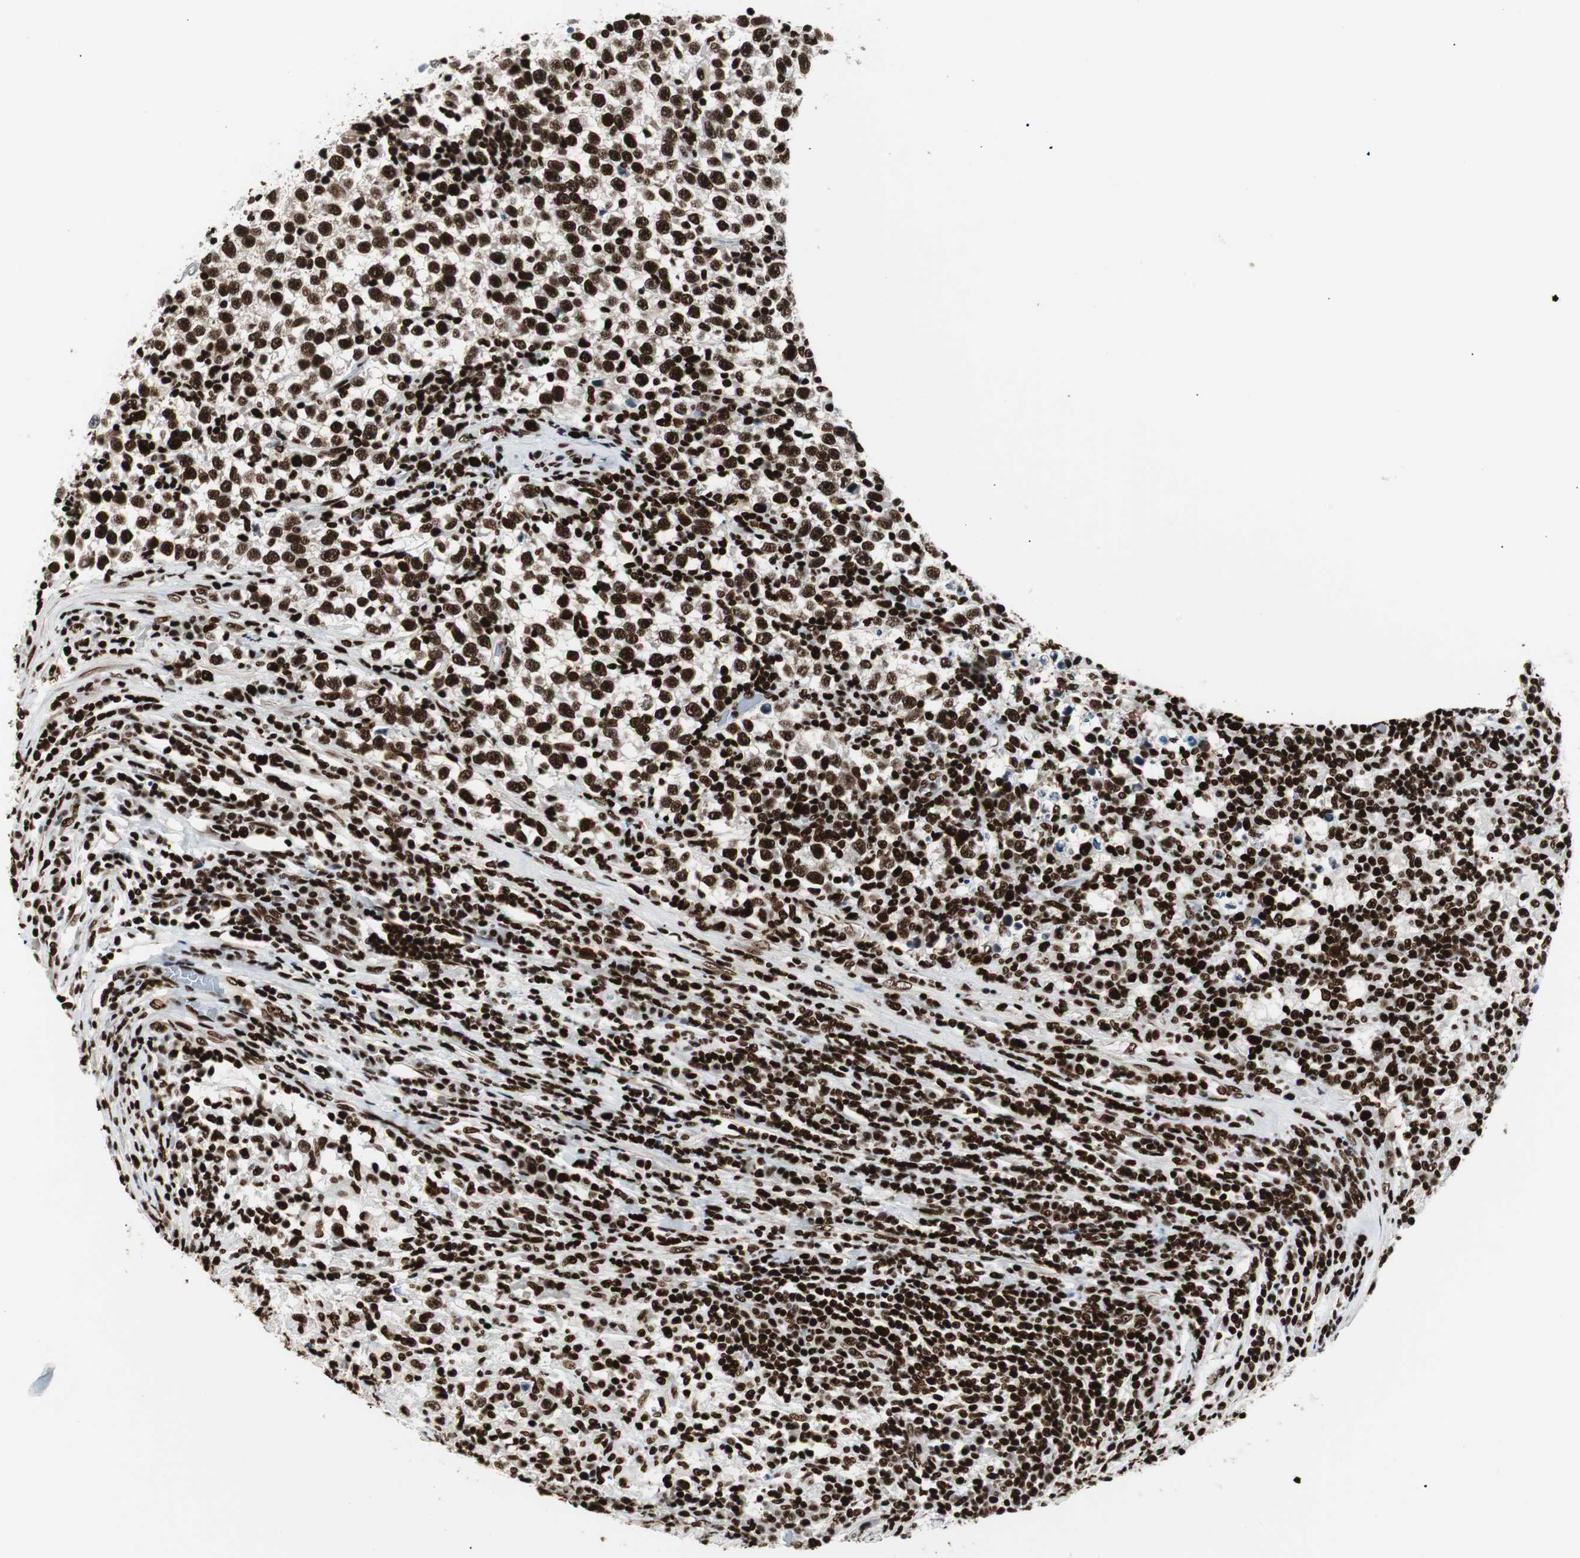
{"staining": {"intensity": "strong", "quantity": ">75%", "location": "nuclear"}, "tissue": "testis cancer", "cell_type": "Tumor cells", "image_type": "cancer", "snomed": [{"axis": "morphology", "description": "Seminoma, NOS"}, {"axis": "topography", "description": "Testis"}], "caption": "This is a micrograph of immunohistochemistry staining of testis cancer (seminoma), which shows strong positivity in the nuclear of tumor cells.", "gene": "MTA2", "patient": {"sex": "male", "age": 43}}